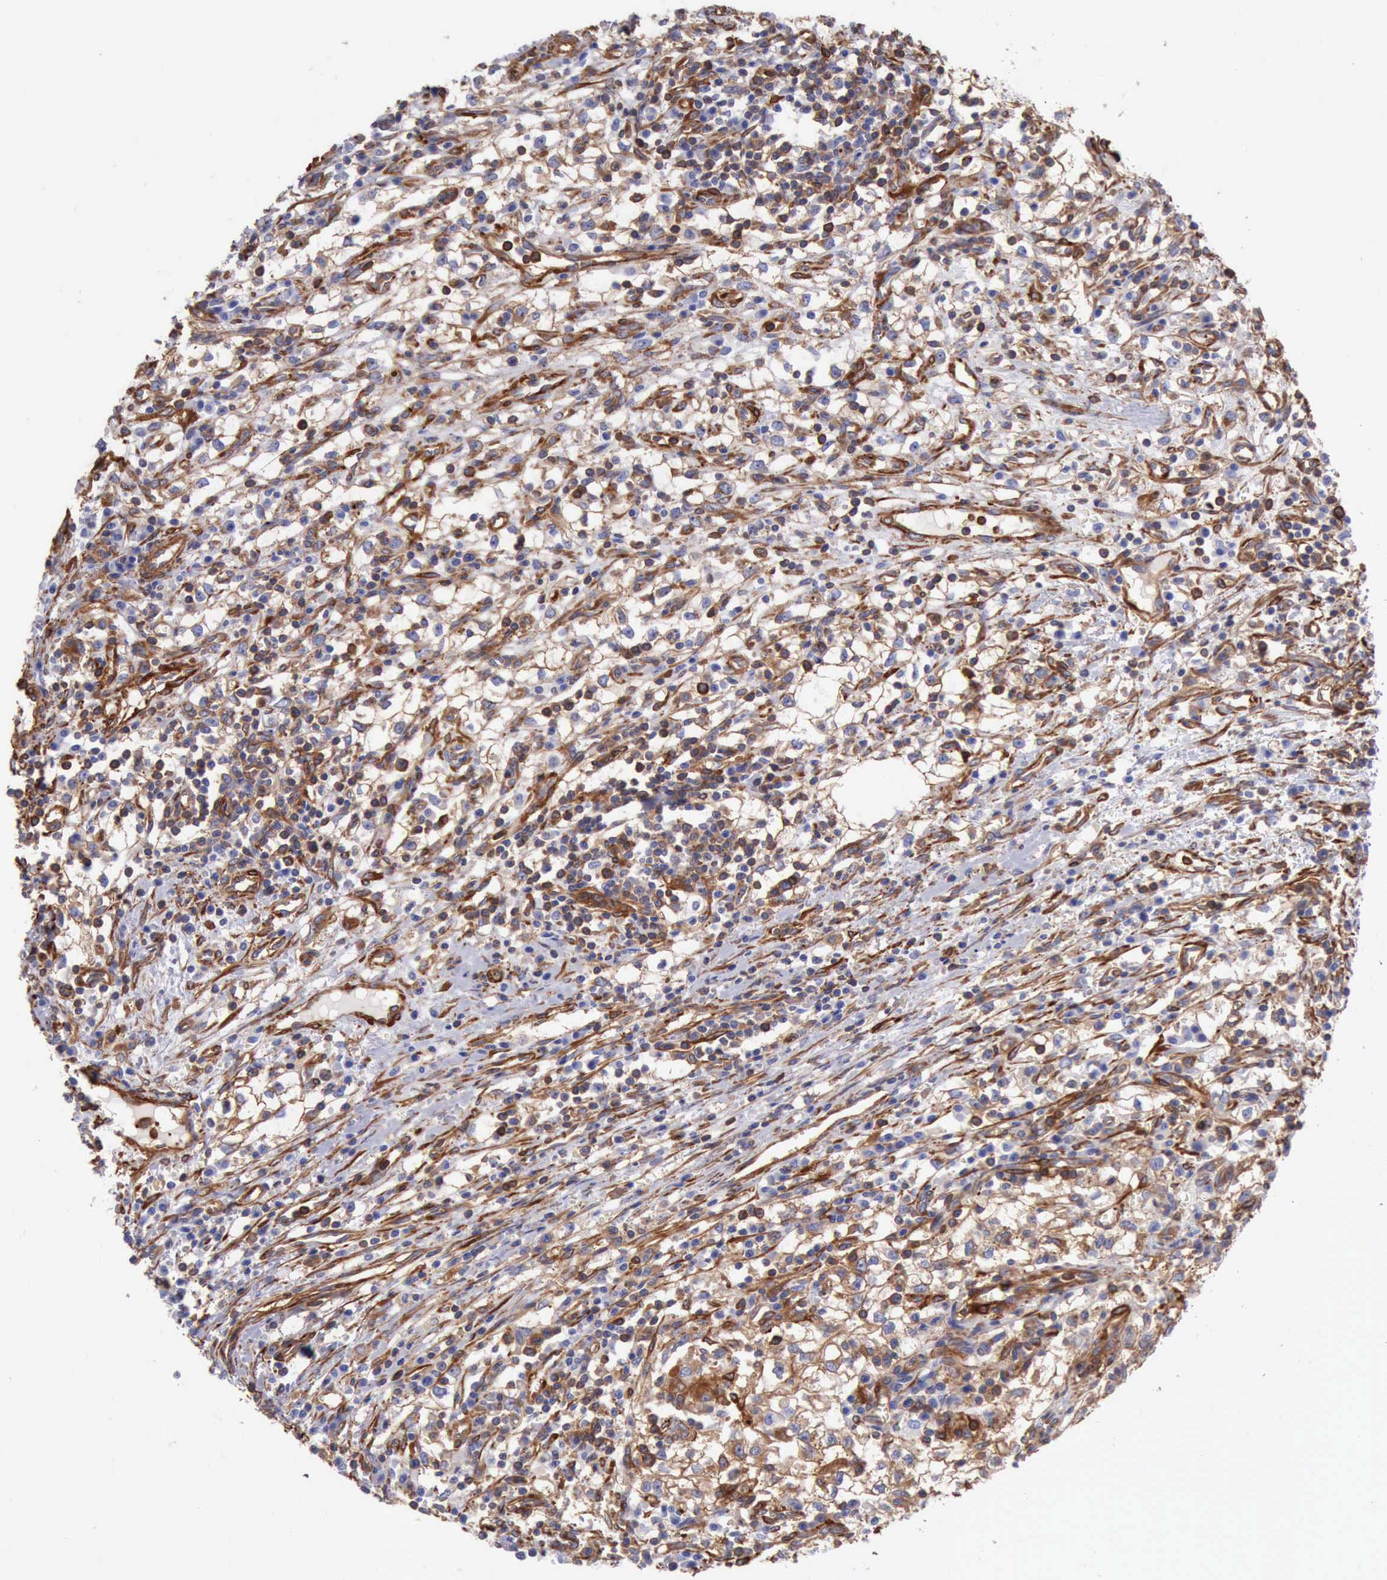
{"staining": {"intensity": "moderate", "quantity": "25%-75%", "location": "cytoplasmic/membranous"}, "tissue": "renal cancer", "cell_type": "Tumor cells", "image_type": "cancer", "snomed": [{"axis": "morphology", "description": "Adenocarcinoma, NOS"}, {"axis": "topography", "description": "Kidney"}], "caption": "IHC image of renal cancer stained for a protein (brown), which shows medium levels of moderate cytoplasmic/membranous positivity in about 25%-75% of tumor cells.", "gene": "FLNA", "patient": {"sex": "male", "age": 82}}